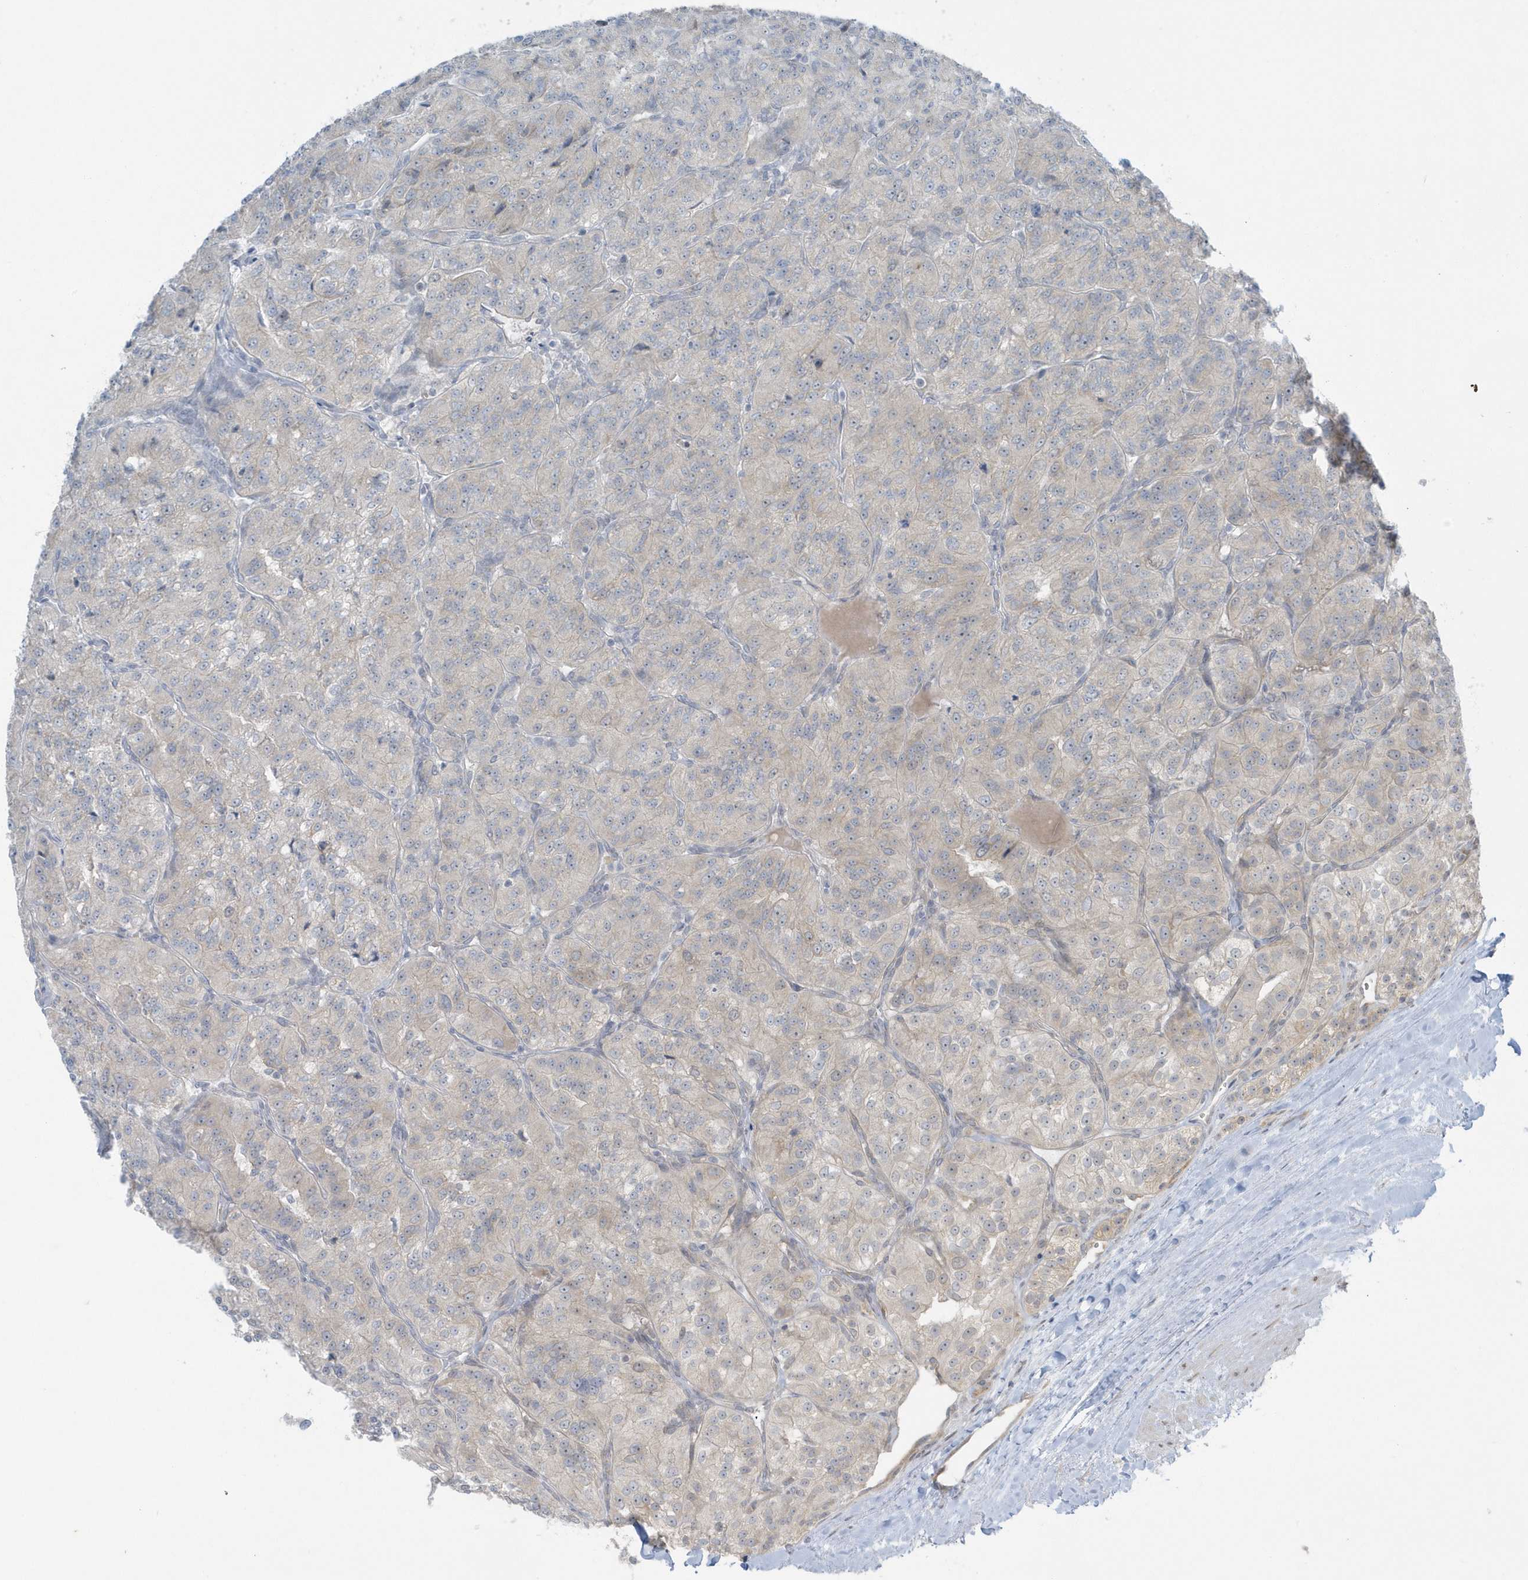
{"staining": {"intensity": "negative", "quantity": "none", "location": "none"}, "tissue": "renal cancer", "cell_type": "Tumor cells", "image_type": "cancer", "snomed": [{"axis": "morphology", "description": "Adenocarcinoma, NOS"}, {"axis": "topography", "description": "Kidney"}], "caption": "This is an immunohistochemistry (IHC) histopathology image of human renal cancer. There is no expression in tumor cells.", "gene": "SCN3A", "patient": {"sex": "female", "age": 63}}